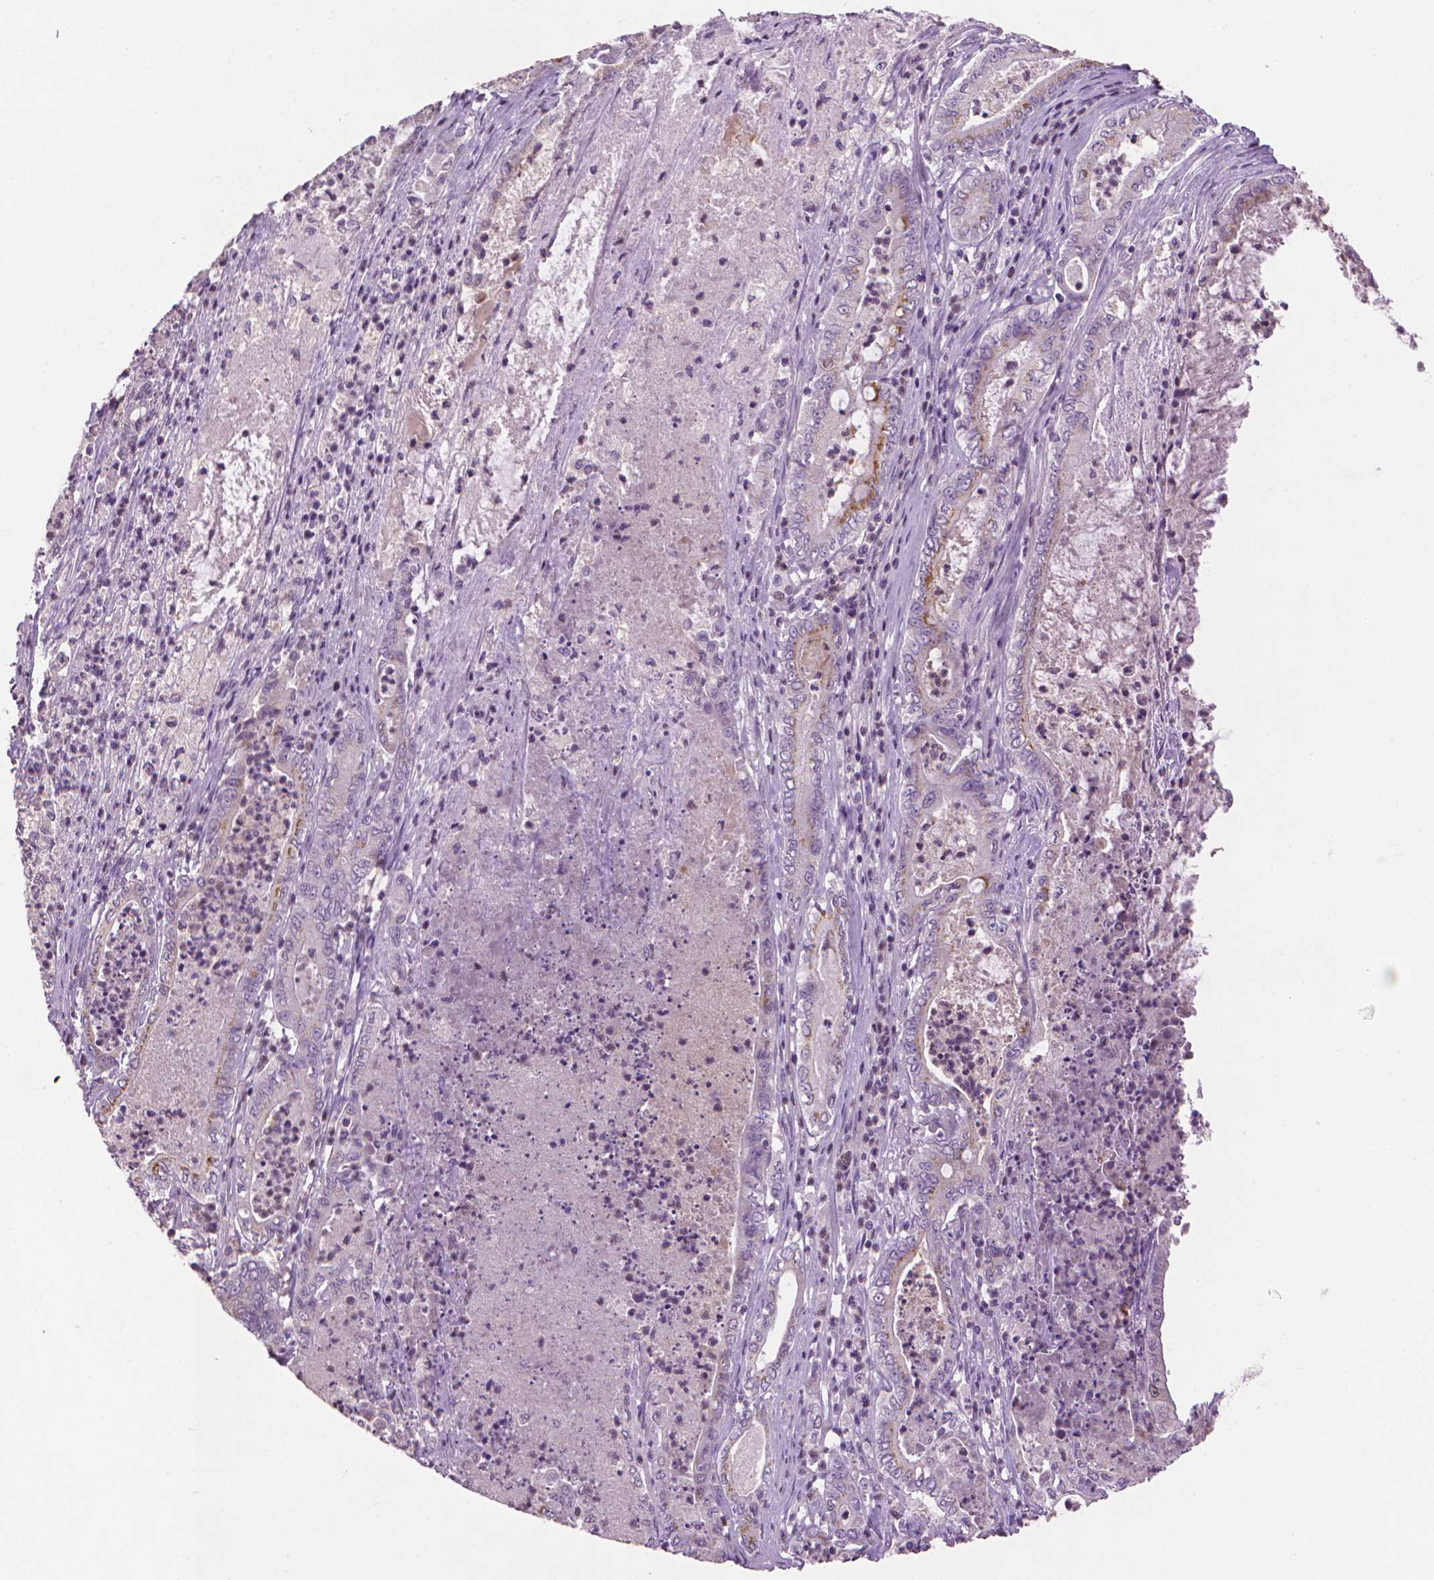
{"staining": {"intensity": "weak", "quantity": "25%-75%", "location": "cytoplasmic/membranous"}, "tissue": "pancreatic cancer", "cell_type": "Tumor cells", "image_type": "cancer", "snomed": [{"axis": "morphology", "description": "Adenocarcinoma, NOS"}, {"axis": "topography", "description": "Pancreas"}], "caption": "A brown stain highlights weak cytoplasmic/membranous staining of a protein in human adenocarcinoma (pancreatic) tumor cells. (DAB IHC with brightfield microscopy, high magnification).", "gene": "CDKN2D", "patient": {"sex": "male", "age": 71}}